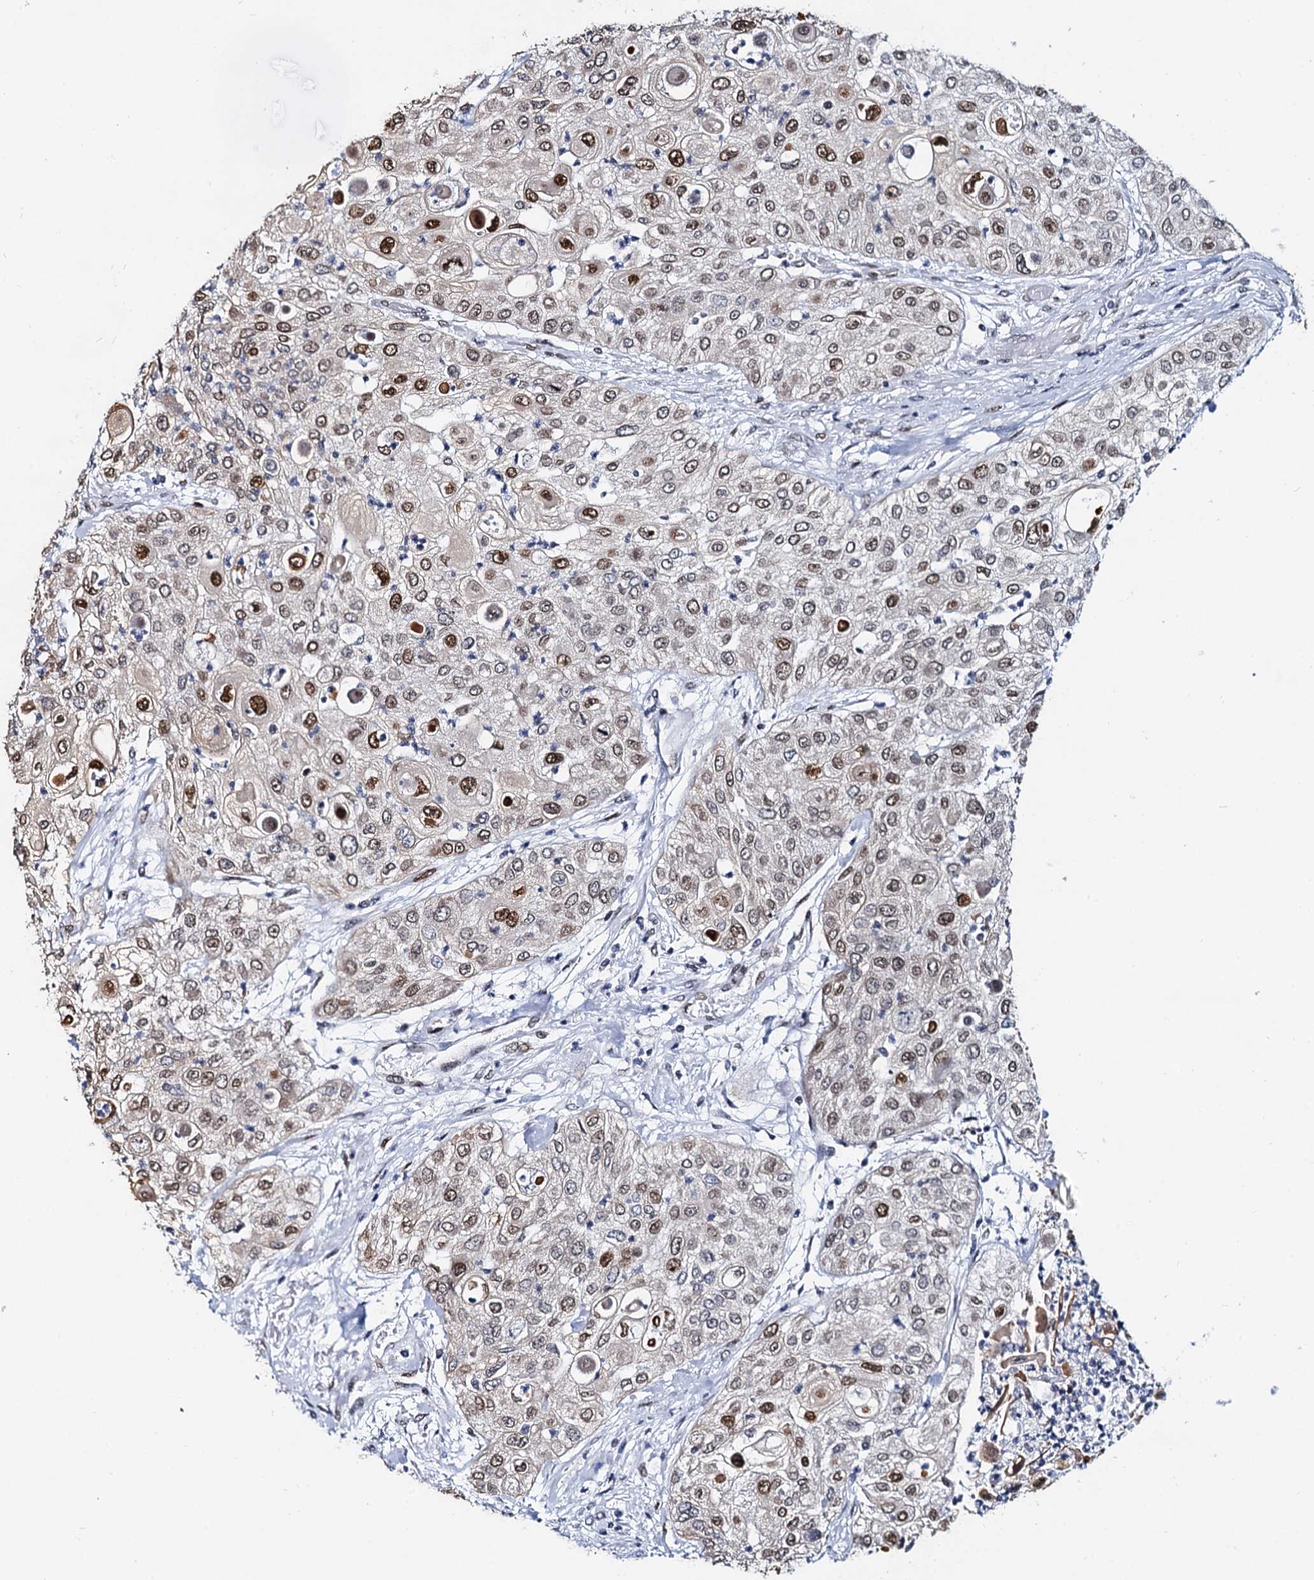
{"staining": {"intensity": "moderate", "quantity": "25%-75%", "location": "nuclear"}, "tissue": "urothelial cancer", "cell_type": "Tumor cells", "image_type": "cancer", "snomed": [{"axis": "morphology", "description": "Urothelial carcinoma, High grade"}, {"axis": "topography", "description": "Urinary bladder"}], "caption": "An immunohistochemistry (IHC) micrograph of tumor tissue is shown. Protein staining in brown labels moderate nuclear positivity in urothelial cancer within tumor cells.", "gene": "CMAS", "patient": {"sex": "female", "age": 79}}